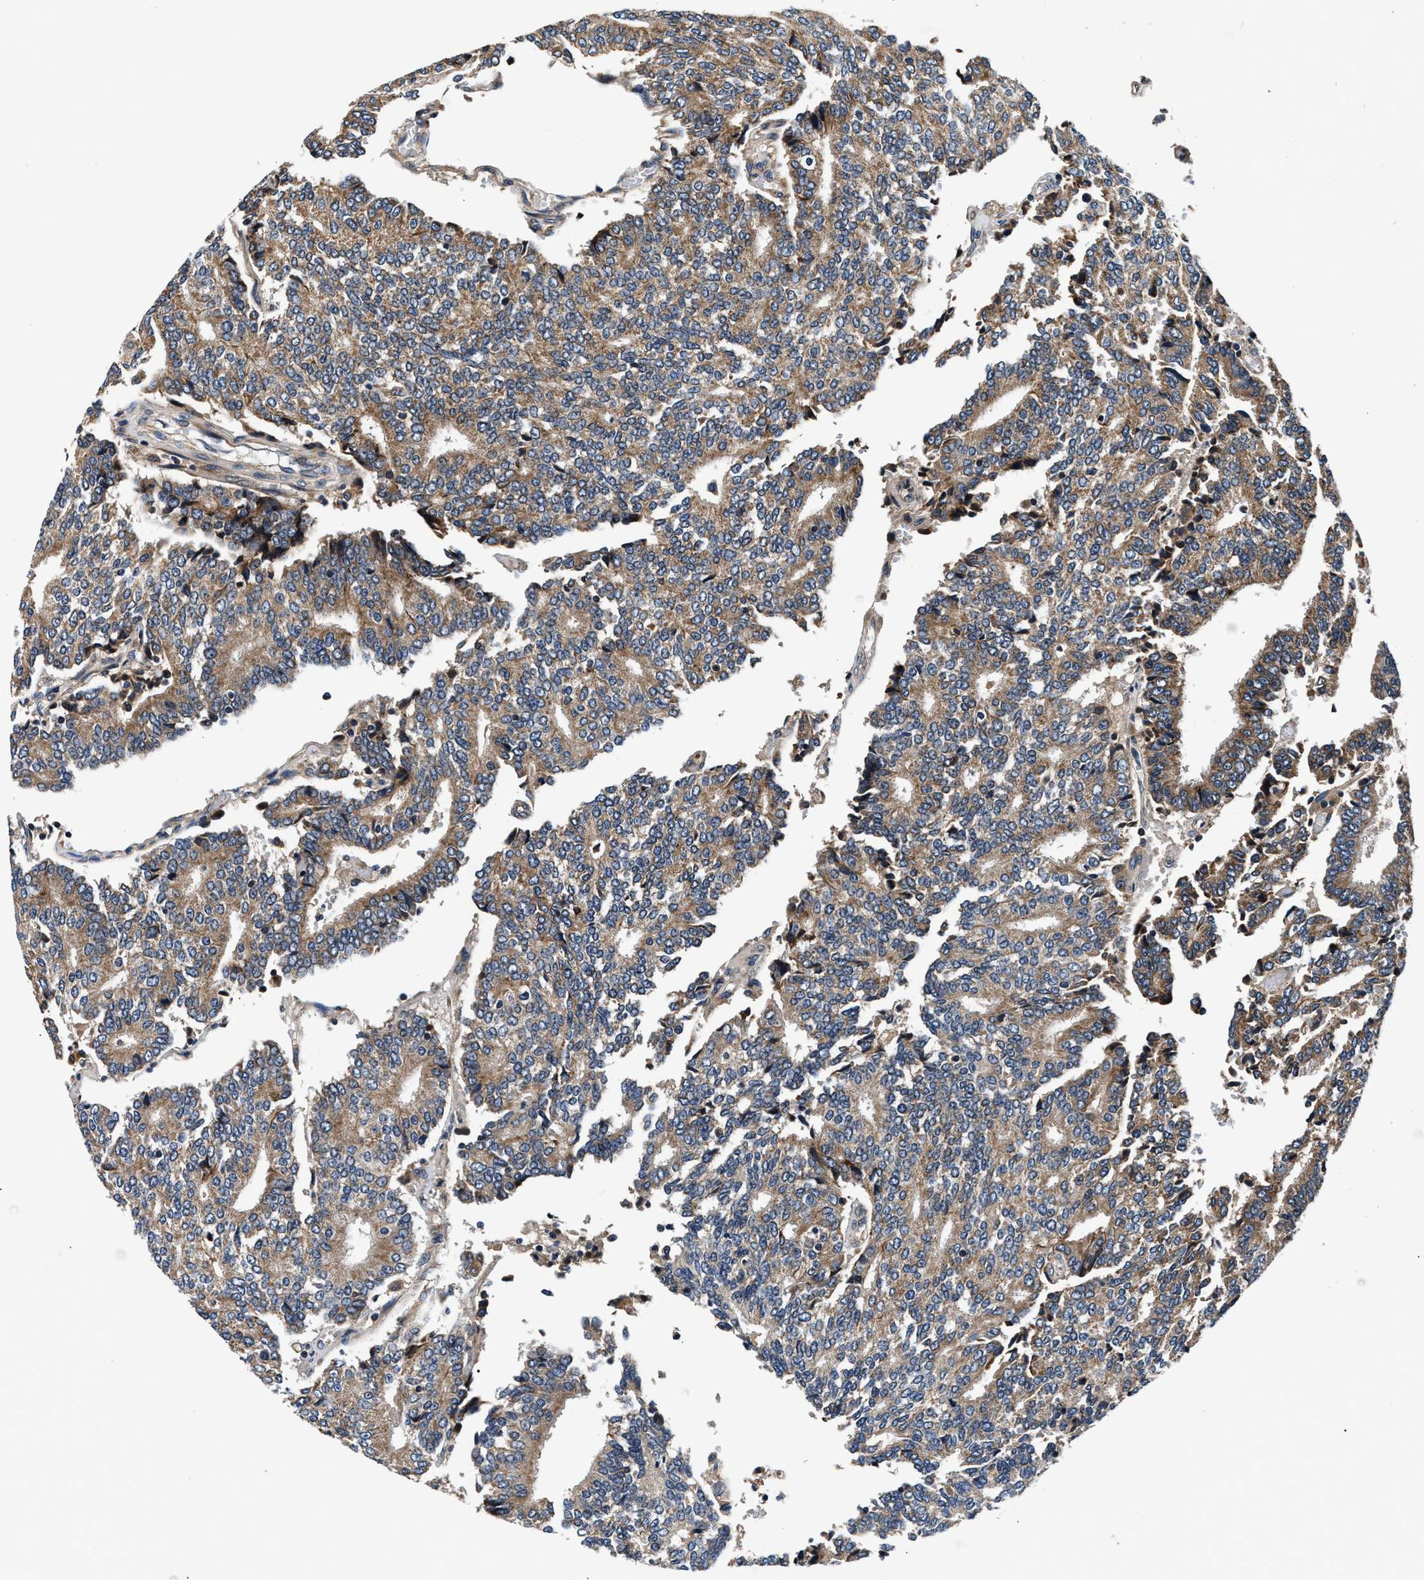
{"staining": {"intensity": "moderate", "quantity": ">75%", "location": "cytoplasmic/membranous"}, "tissue": "prostate cancer", "cell_type": "Tumor cells", "image_type": "cancer", "snomed": [{"axis": "morphology", "description": "Adenocarcinoma, High grade"}, {"axis": "topography", "description": "Prostate"}], "caption": "Brown immunohistochemical staining in human adenocarcinoma (high-grade) (prostate) exhibits moderate cytoplasmic/membranous positivity in about >75% of tumor cells.", "gene": "IMMT", "patient": {"sex": "male", "age": 55}}